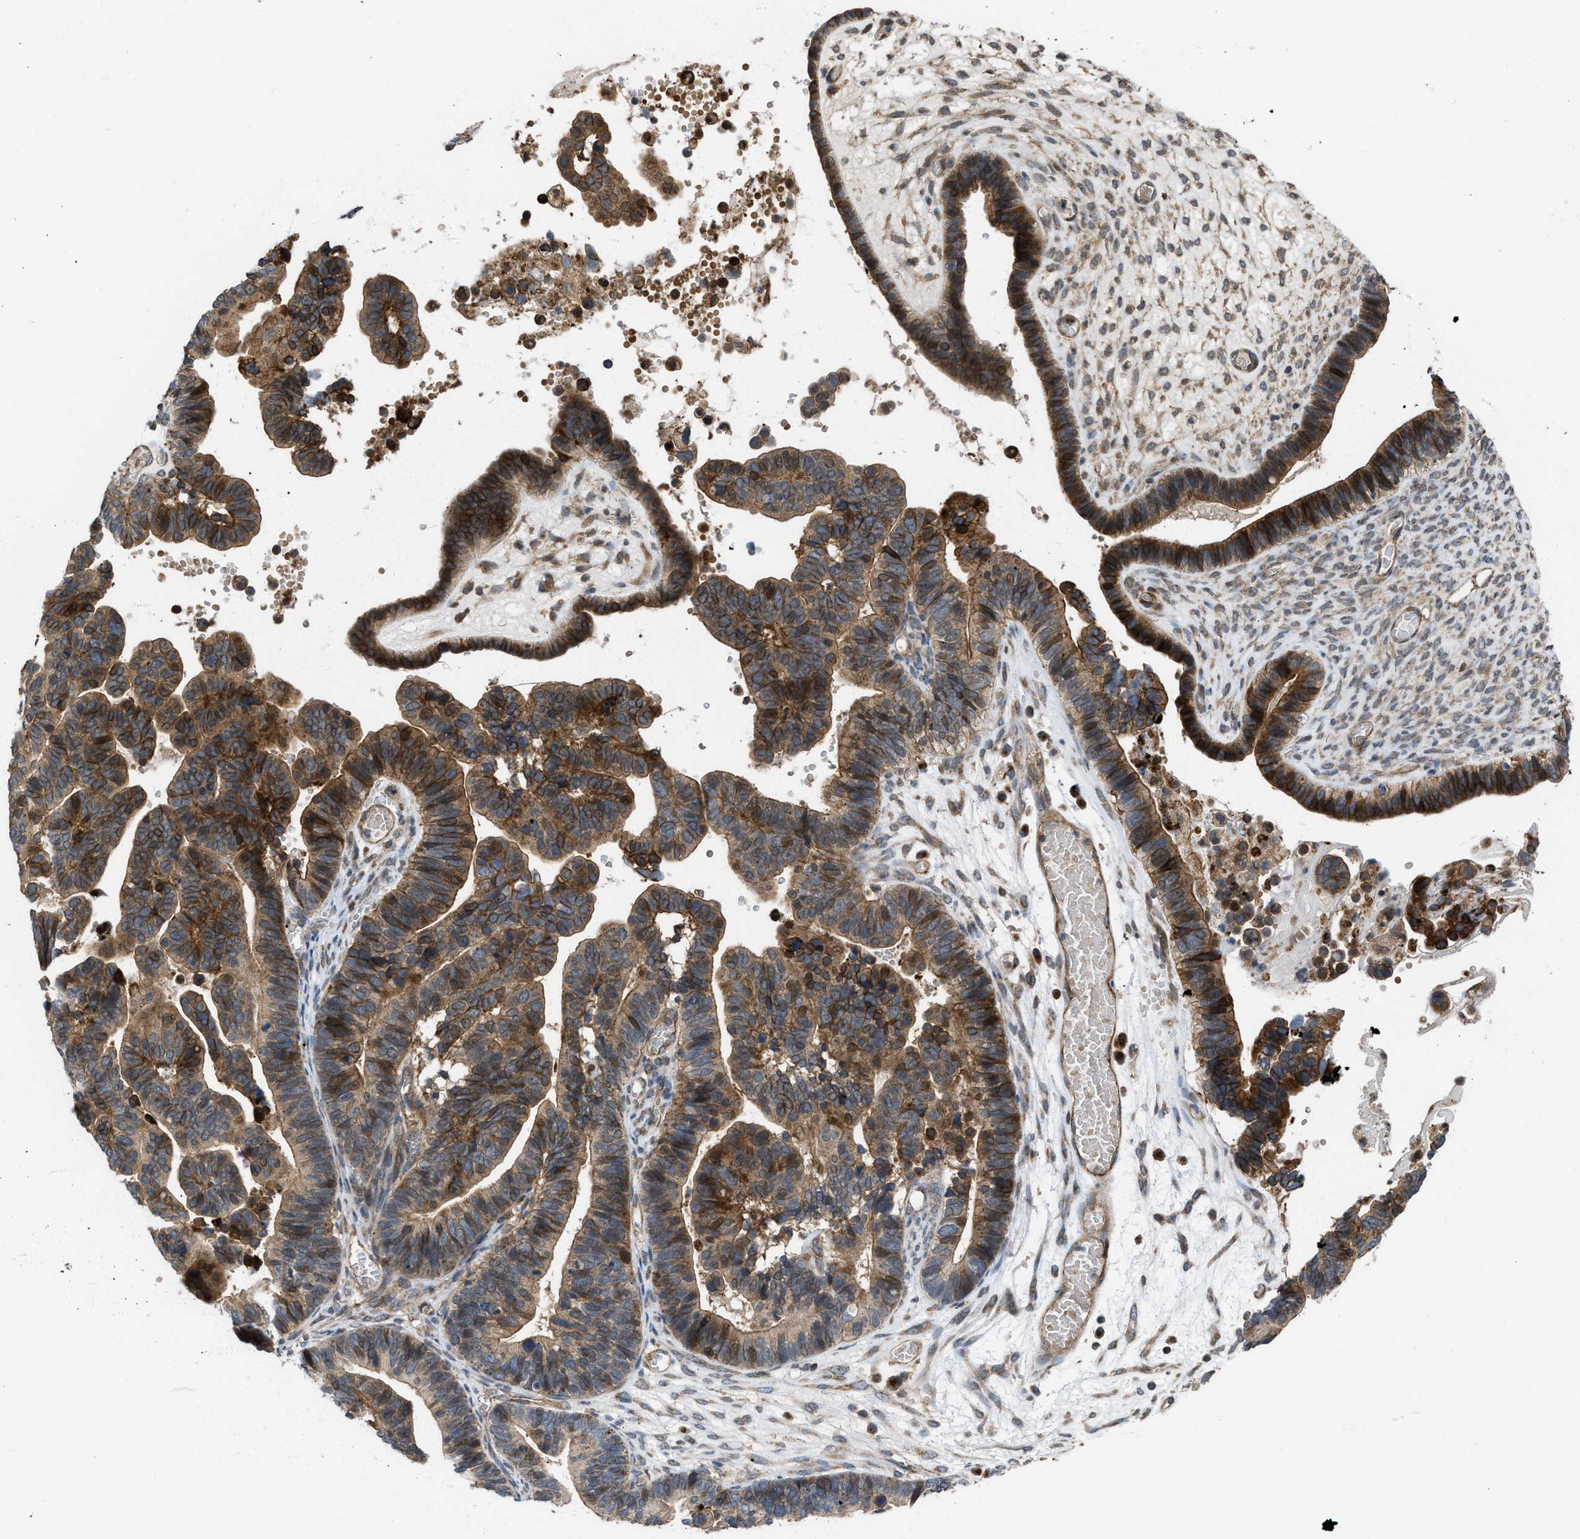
{"staining": {"intensity": "strong", "quantity": ">75%", "location": "cytoplasmic/membranous,nuclear"}, "tissue": "ovarian cancer", "cell_type": "Tumor cells", "image_type": "cancer", "snomed": [{"axis": "morphology", "description": "Cystadenocarcinoma, serous, NOS"}, {"axis": "topography", "description": "Ovary"}], "caption": "A high amount of strong cytoplasmic/membranous and nuclear positivity is present in about >75% of tumor cells in ovarian cancer tissue.", "gene": "GPATCH2L", "patient": {"sex": "female", "age": 56}}